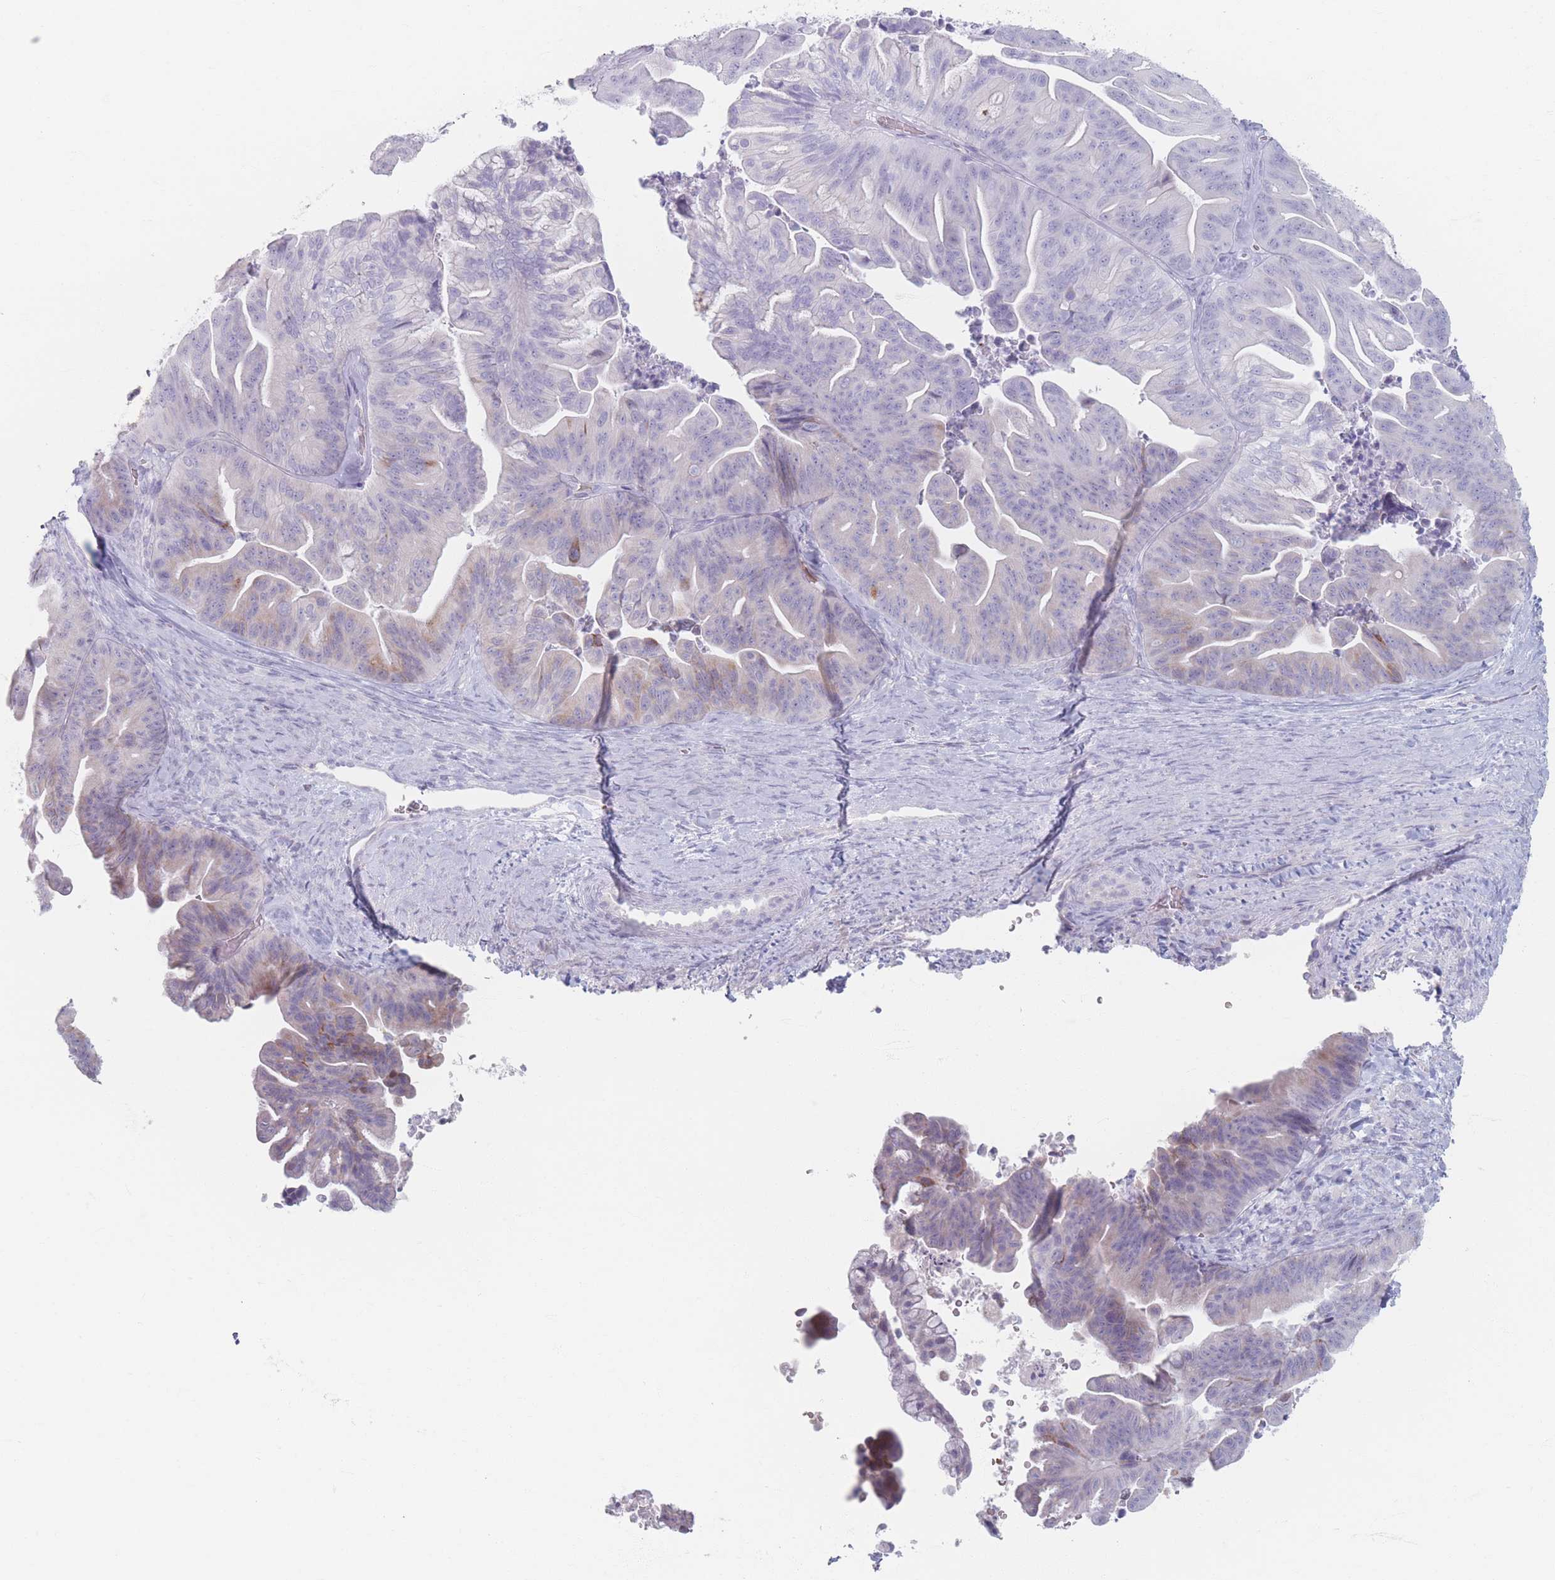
{"staining": {"intensity": "negative", "quantity": "none", "location": "none"}, "tissue": "ovarian cancer", "cell_type": "Tumor cells", "image_type": "cancer", "snomed": [{"axis": "morphology", "description": "Cystadenocarcinoma, mucinous, NOS"}, {"axis": "topography", "description": "Ovary"}], "caption": "A high-resolution photomicrograph shows IHC staining of ovarian cancer, which exhibits no significant positivity in tumor cells.", "gene": "PIGM", "patient": {"sex": "female", "age": 67}}